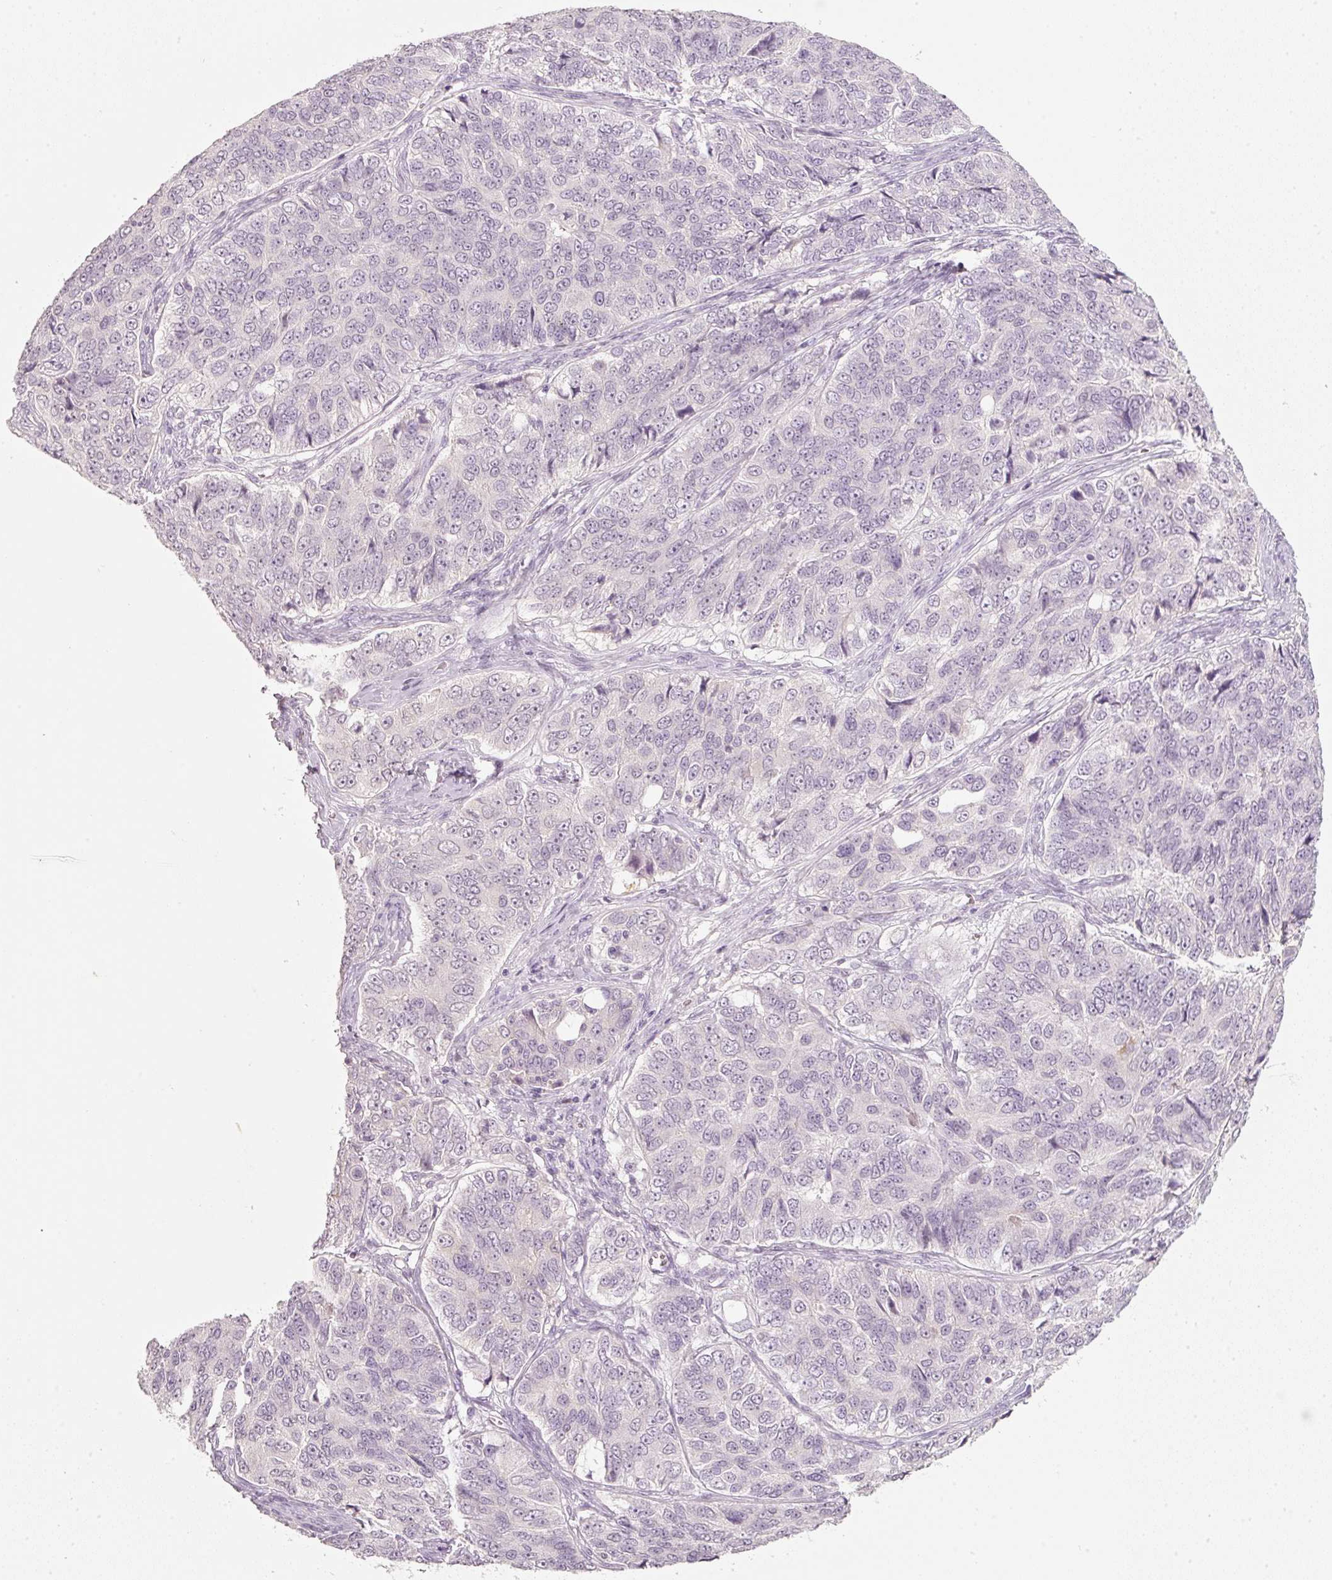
{"staining": {"intensity": "negative", "quantity": "none", "location": "none"}, "tissue": "ovarian cancer", "cell_type": "Tumor cells", "image_type": "cancer", "snomed": [{"axis": "morphology", "description": "Carcinoma, endometroid"}, {"axis": "topography", "description": "Ovary"}], "caption": "Immunohistochemistry (IHC) histopathology image of ovarian cancer stained for a protein (brown), which exhibits no positivity in tumor cells. (Stains: DAB (3,3'-diaminobenzidine) immunohistochemistry with hematoxylin counter stain, Microscopy: brightfield microscopy at high magnification).", "gene": "STEAP1", "patient": {"sex": "female", "age": 51}}